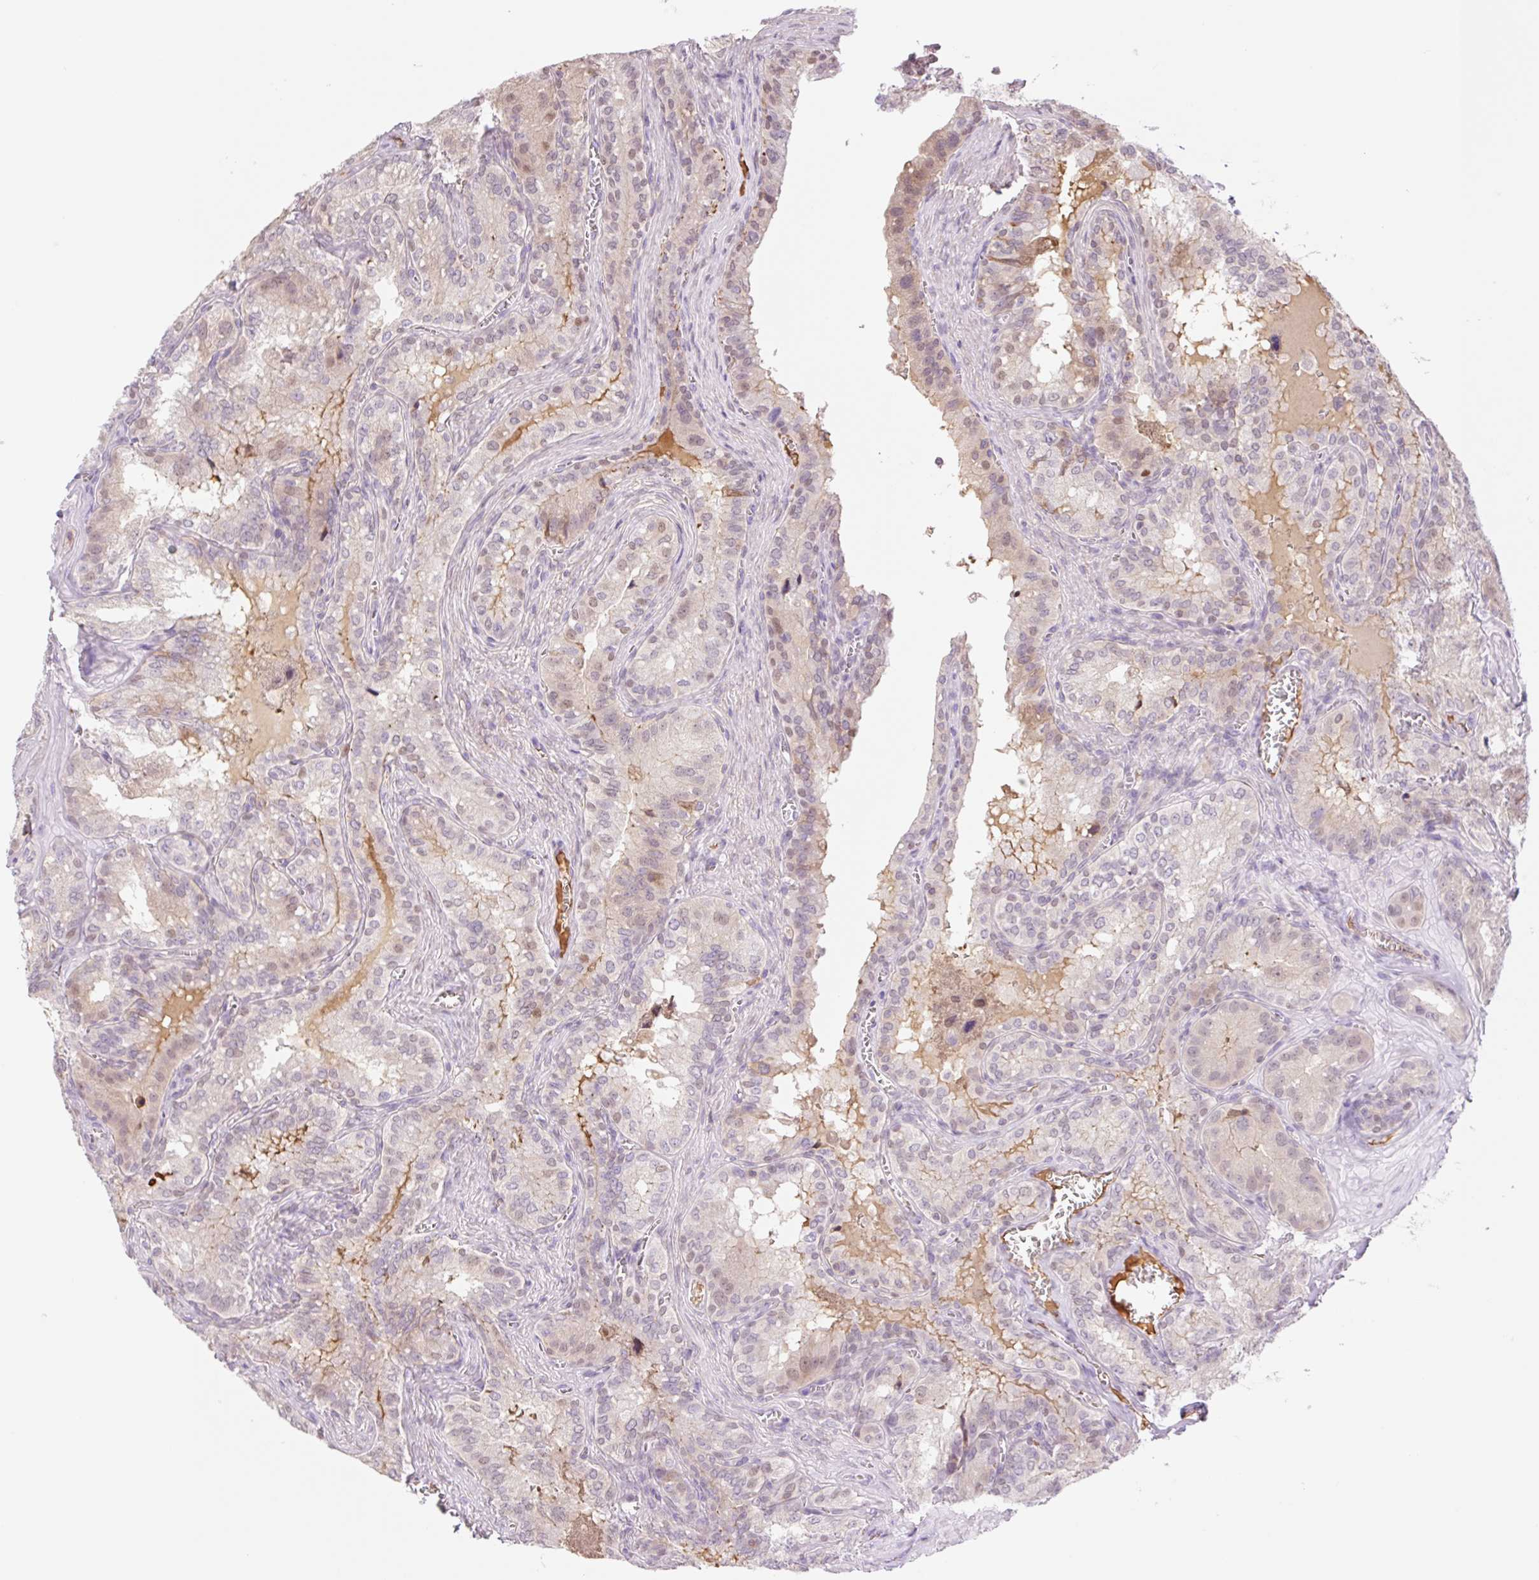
{"staining": {"intensity": "moderate", "quantity": "25%-75%", "location": "nuclear"}, "tissue": "seminal vesicle", "cell_type": "Glandular cells", "image_type": "normal", "snomed": [{"axis": "morphology", "description": "Normal tissue, NOS"}, {"axis": "topography", "description": "Seminal veicle"}], "caption": "Immunohistochemical staining of normal seminal vesicle exhibits 25%-75% levels of moderate nuclear protein positivity in approximately 25%-75% of glandular cells.", "gene": "HEBP1", "patient": {"sex": "male", "age": 47}}